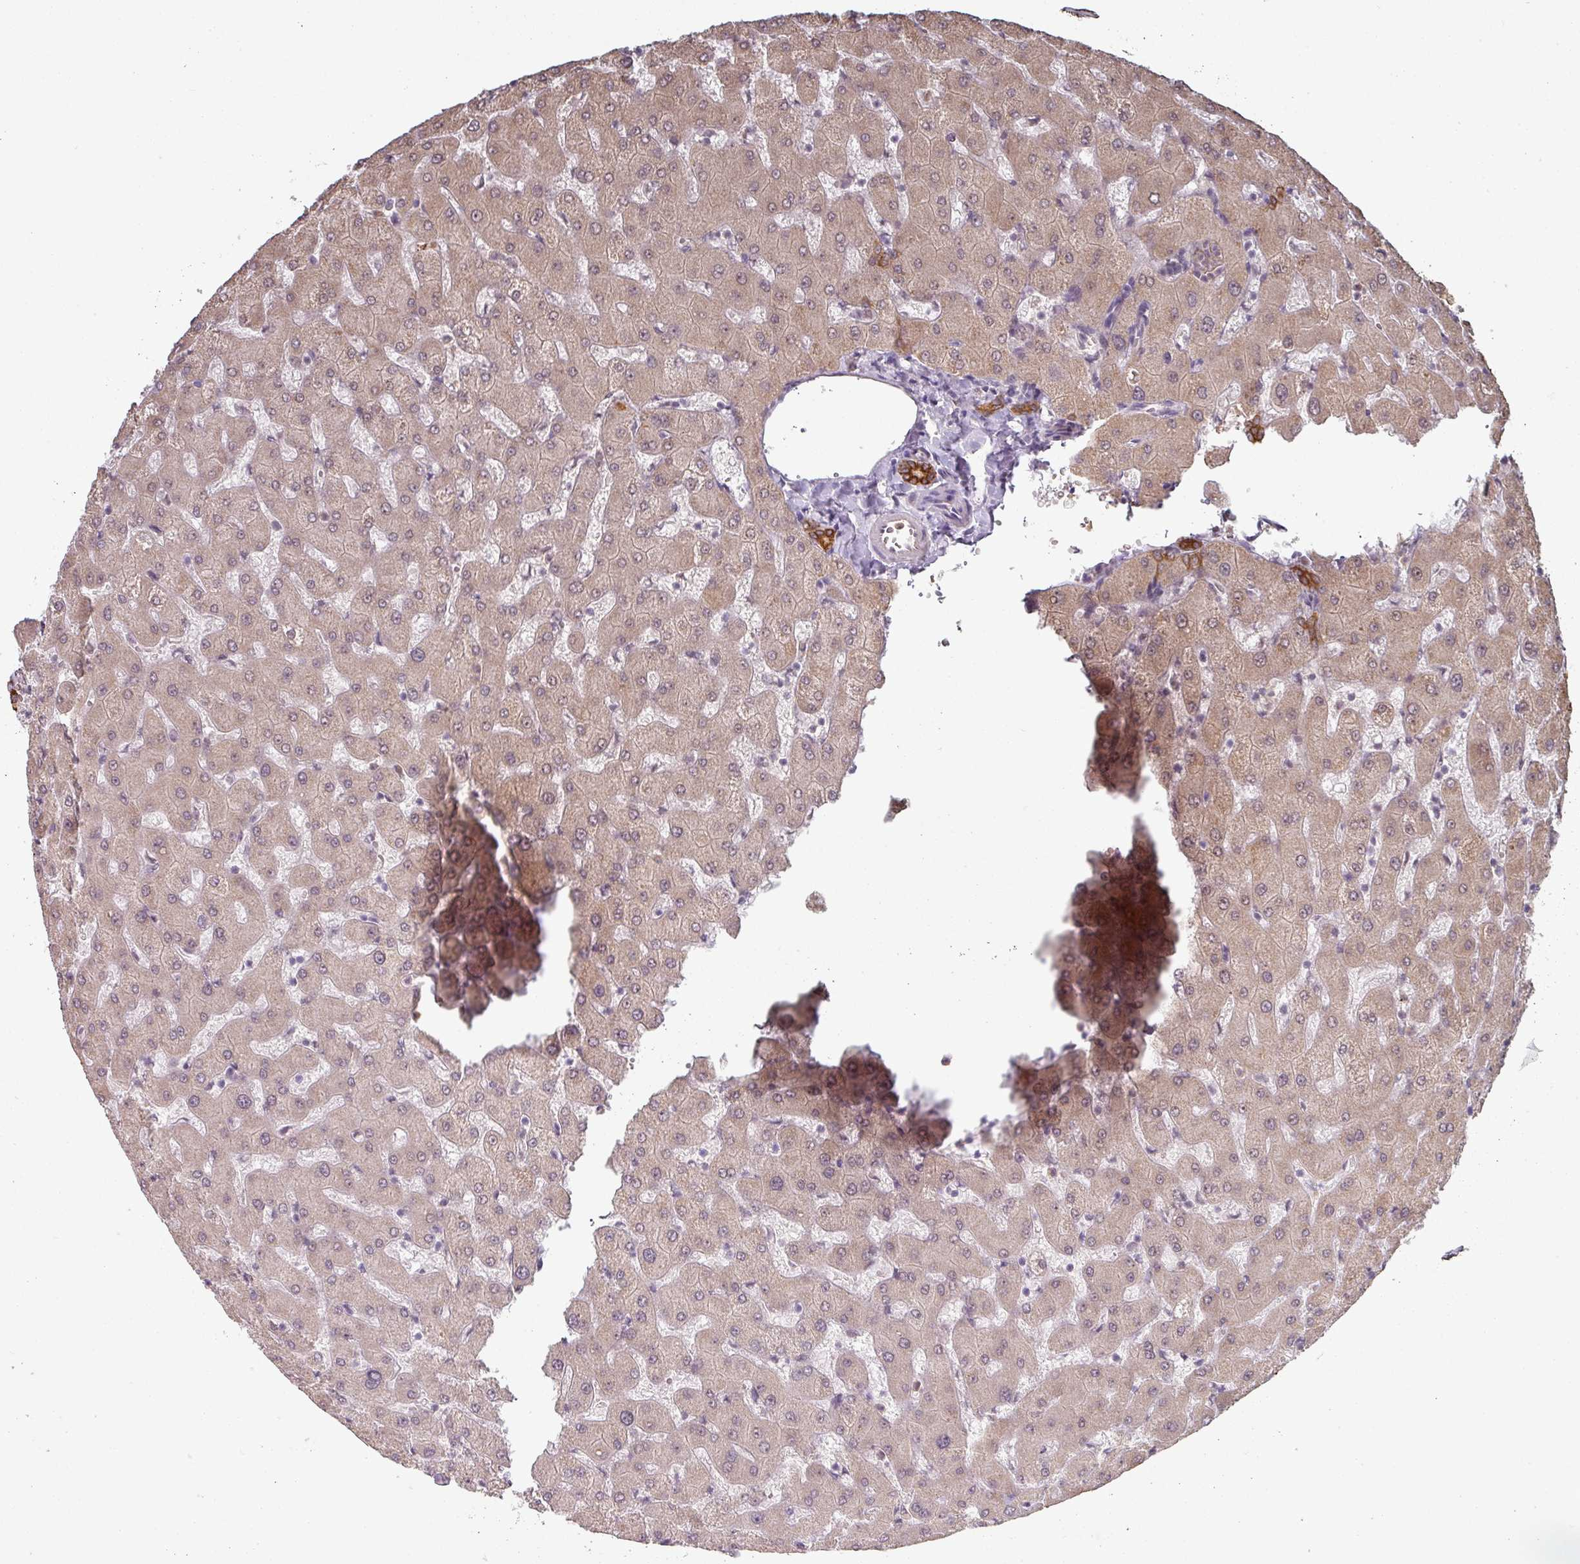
{"staining": {"intensity": "strong", "quantity": ">75%", "location": "cytoplasmic/membranous"}, "tissue": "liver", "cell_type": "Cholangiocytes", "image_type": "normal", "snomed": [{"axis": "morphology", "description": "Normal tissue, NOS"}, {"axis": "topography", "description": "Liver"}], "caption": "Immunohistochemical staining of normal liver shows strong cytoplasmic/membranous protein staining in approximately >75% of cholangiocytes. (IHC, brightfield microscopy, high magnification).", "gene": "GTF2H3", "patient": {"sex": "female", "age": 63}}